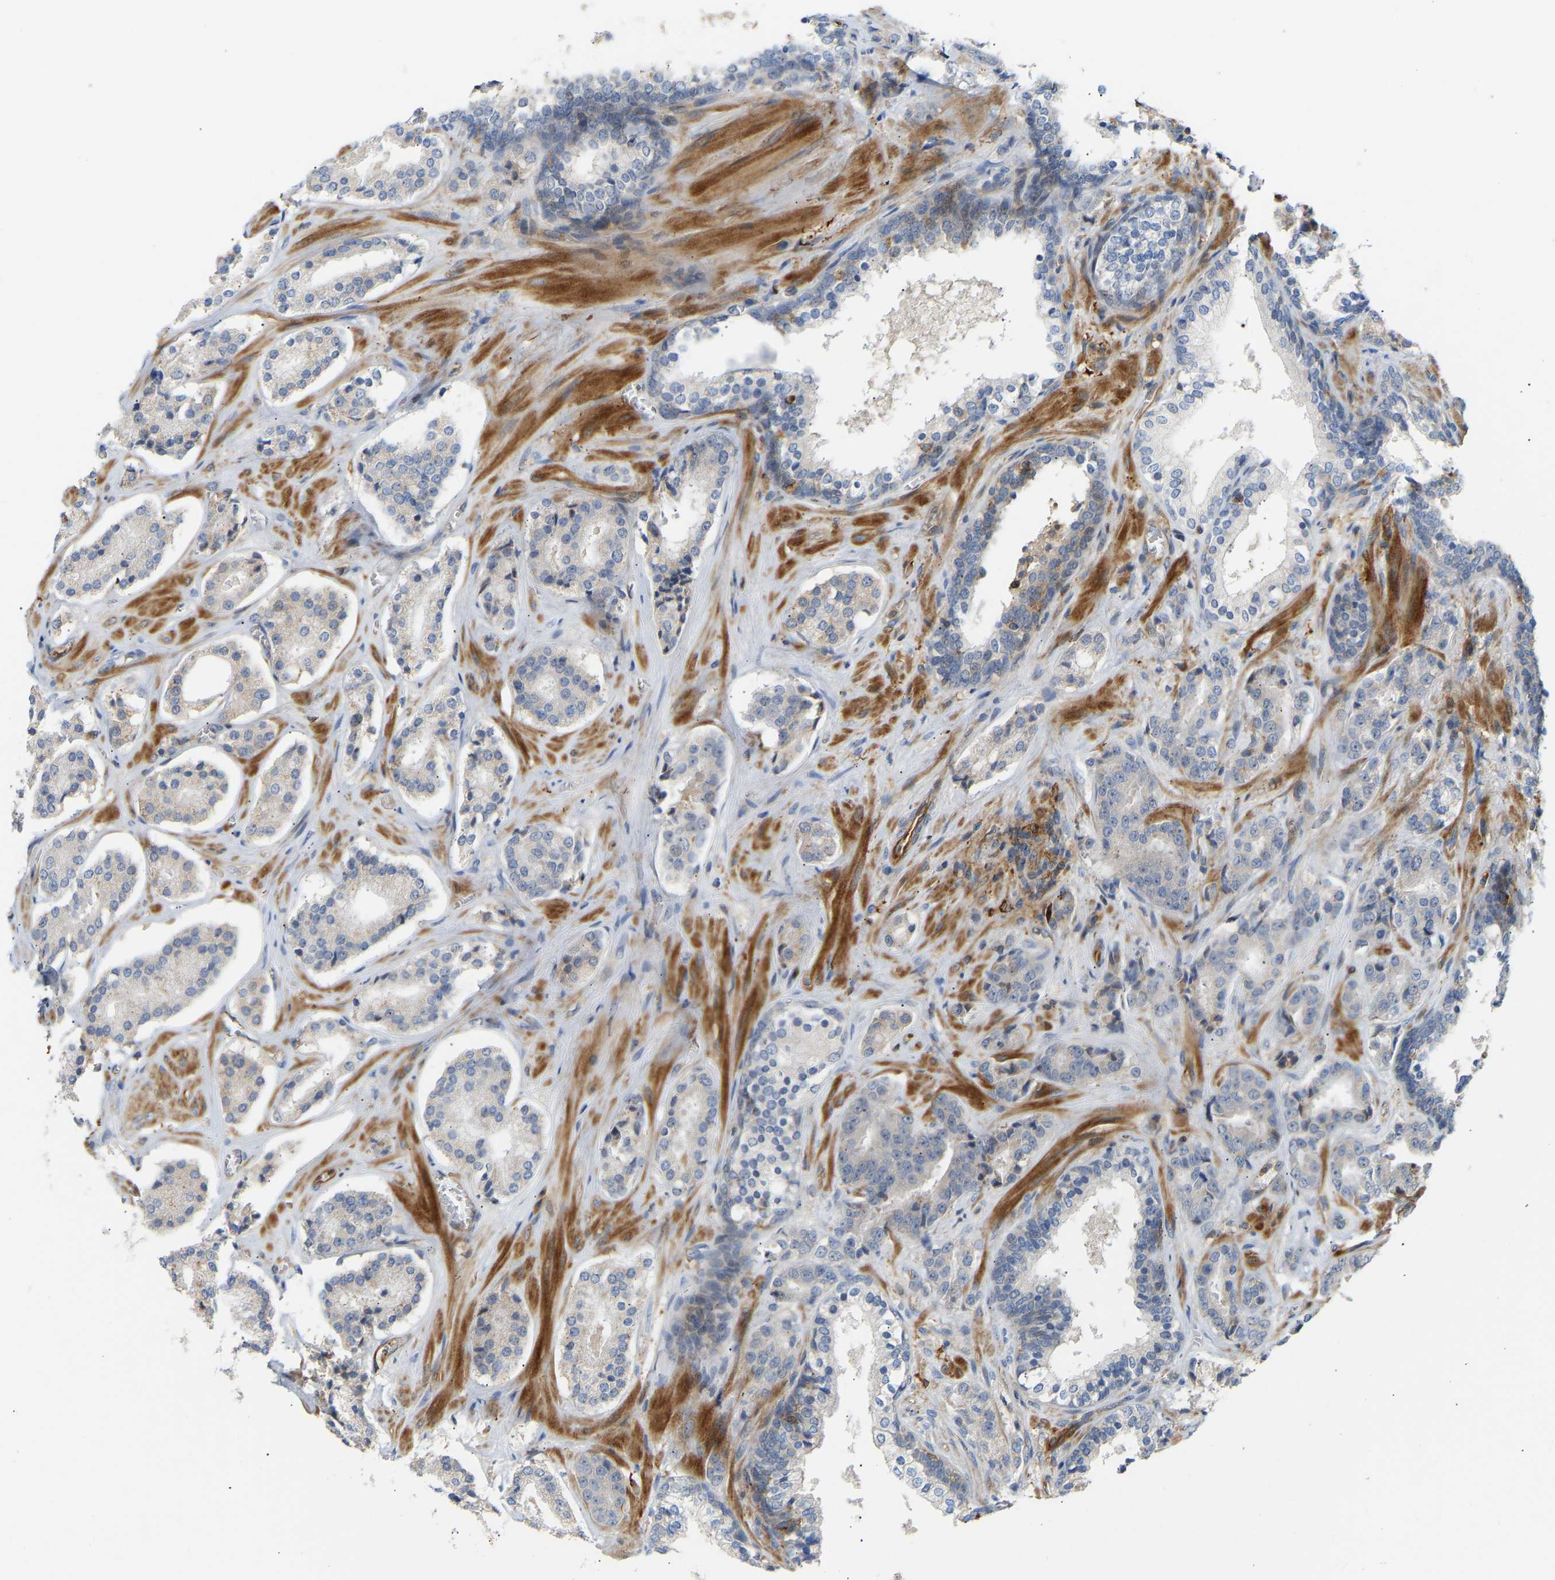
{"staining": {"intensity": "weak", "quantity": "<25%", "location": "cytoplasmic/membranous"}, "tissue": "prostate cancer", "cell_type": "Tumor cells", "image_type": "cancer", "snomed": [{"axis": "morphology", "description": "Adenocarcinoma, High grade"}, {"axis": "topography", "description": "Prostate"}], "caption": "Micrograph shows no protein positivity in tumor cells of prostate cancer (high-grade adenocarcinoma) tissue.", "gene": "PLCG2", "patient": {"sex": "male", "age": 60}}